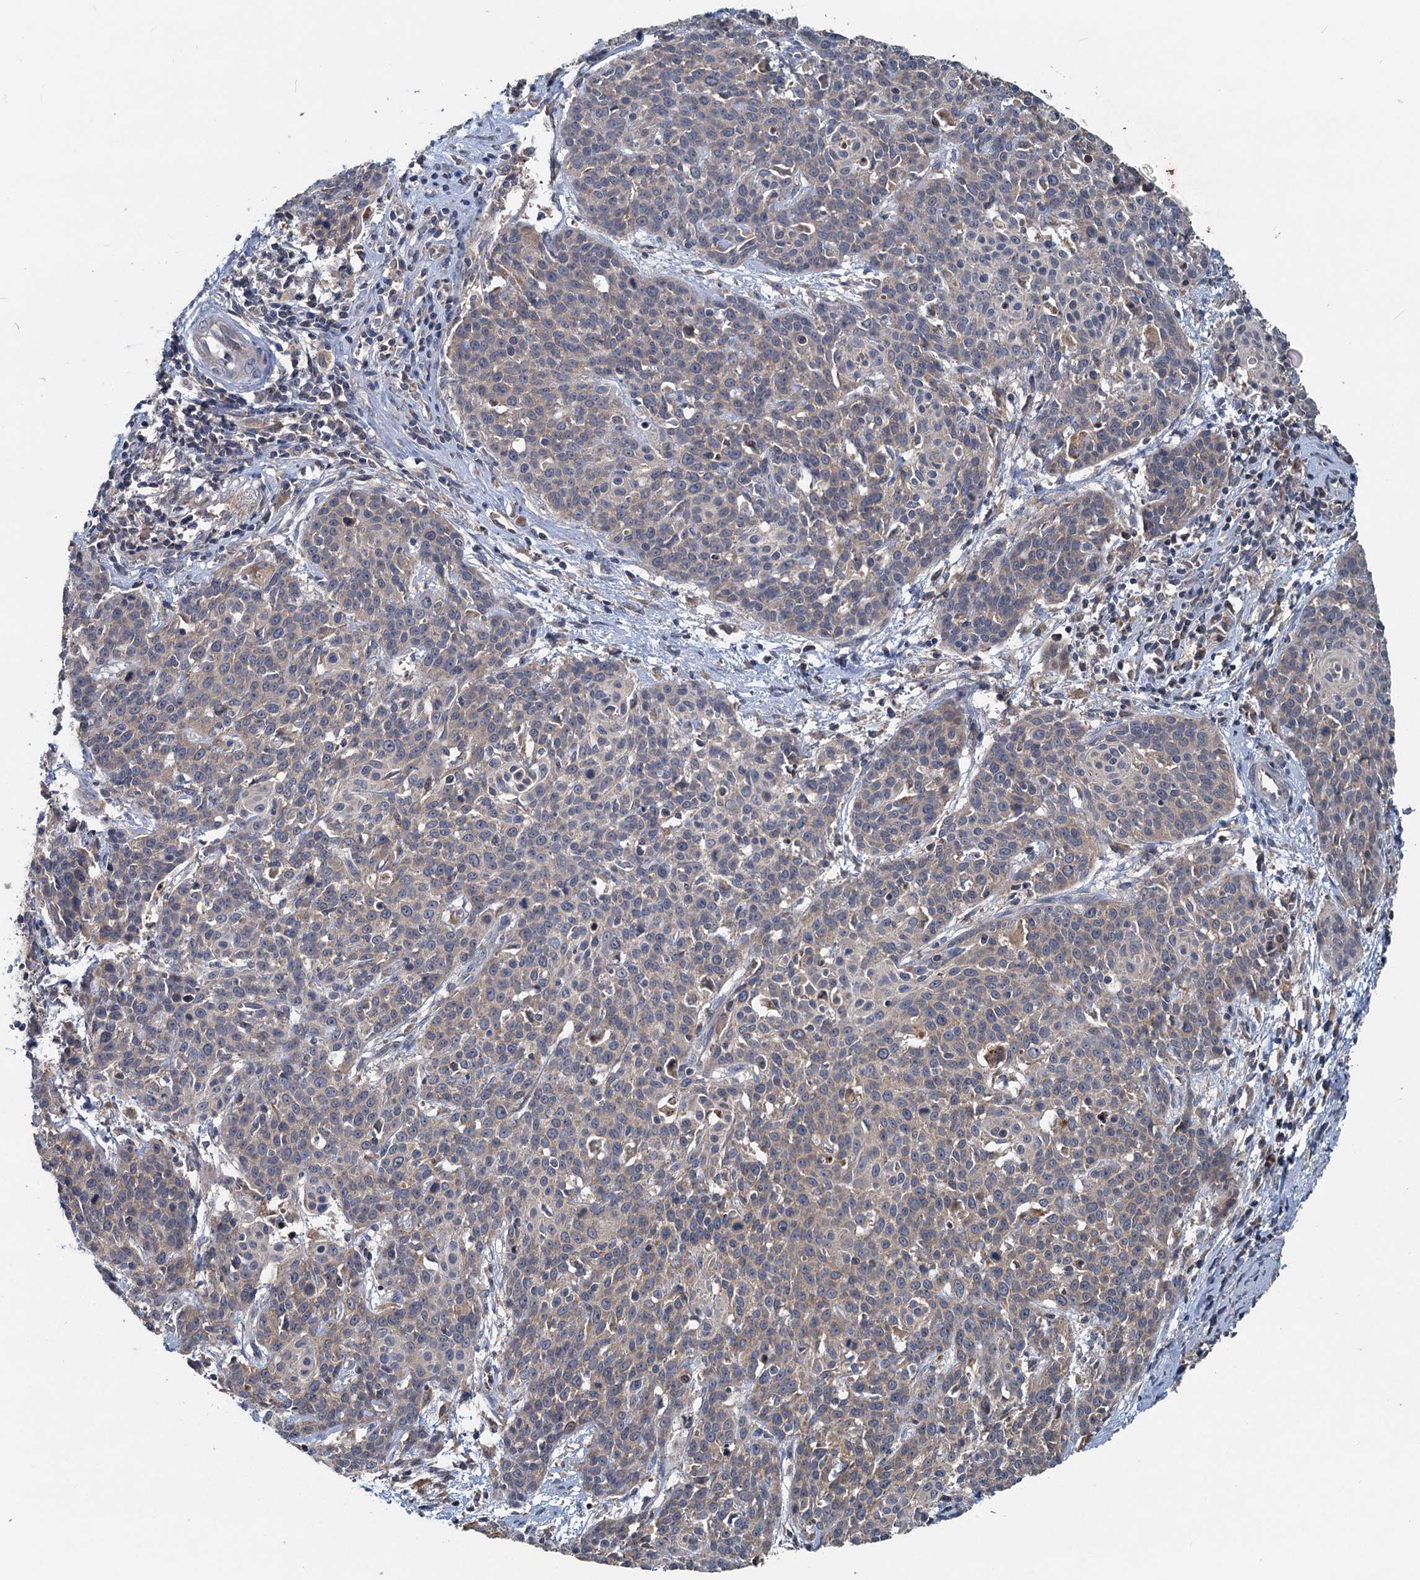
{"staining": {"intensity": "weak", "quantity": "<25%", "location": "cytoplasmic/membranous"}, "tissue": "cervical cancer", "cell_type": "Tumor cells", "image_type": "cancer", "snomed": [{"axis": "morphology", "description": "Squamous cell carcinoma, NOS"}, {"axis": "topography", "description": "Cervix"}], "caption": "Immunohistochemical staining of cervical cancer (squamous cell carcinoma) exhibits no significant expression in tumor cells.", "gene": "OTUB1", "patient": {"sex": "female", "age": 38}}